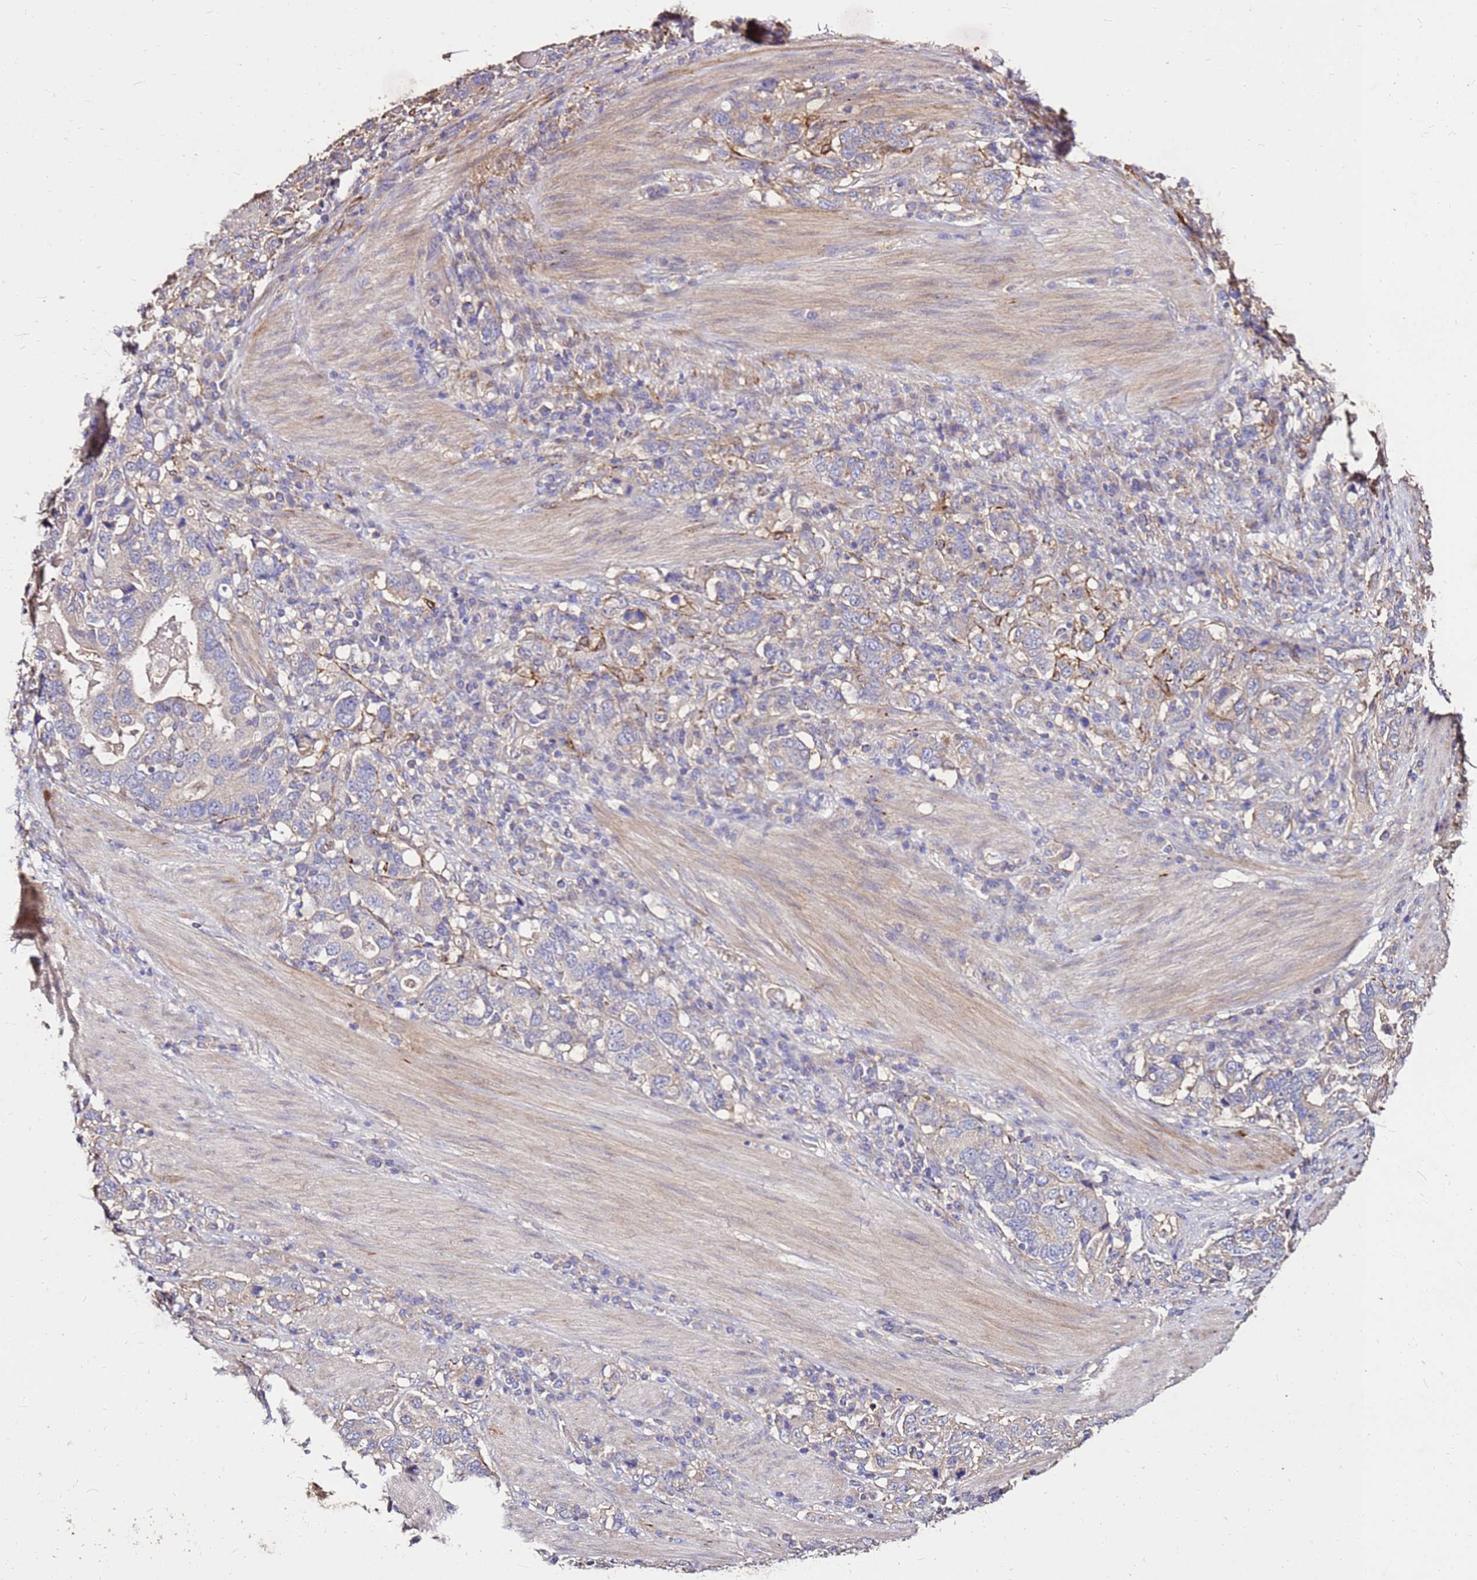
{"staining": {"intensity": "negative", "quantity": "none", "location": "none"}, "tissue": "stomach cancer", "cell_type": "Tumor cells", "image_type": "cancer", "snomed": [{"axis": "morphology", "description": "Adenocarcinoma, NOS"}, {"axis": "topography", "description": "Stomach, upper"}, {"axis": "topography", "description": "Stomach"}], "caption": "IHC histopathology image of neoplastic tissue: human stomach cancer (adenocarcinoma) stained with DAB displays no significant protein expression in tumor cells.", "gene": "EXD3", "patient": {"sex": "male", "age": 62}}